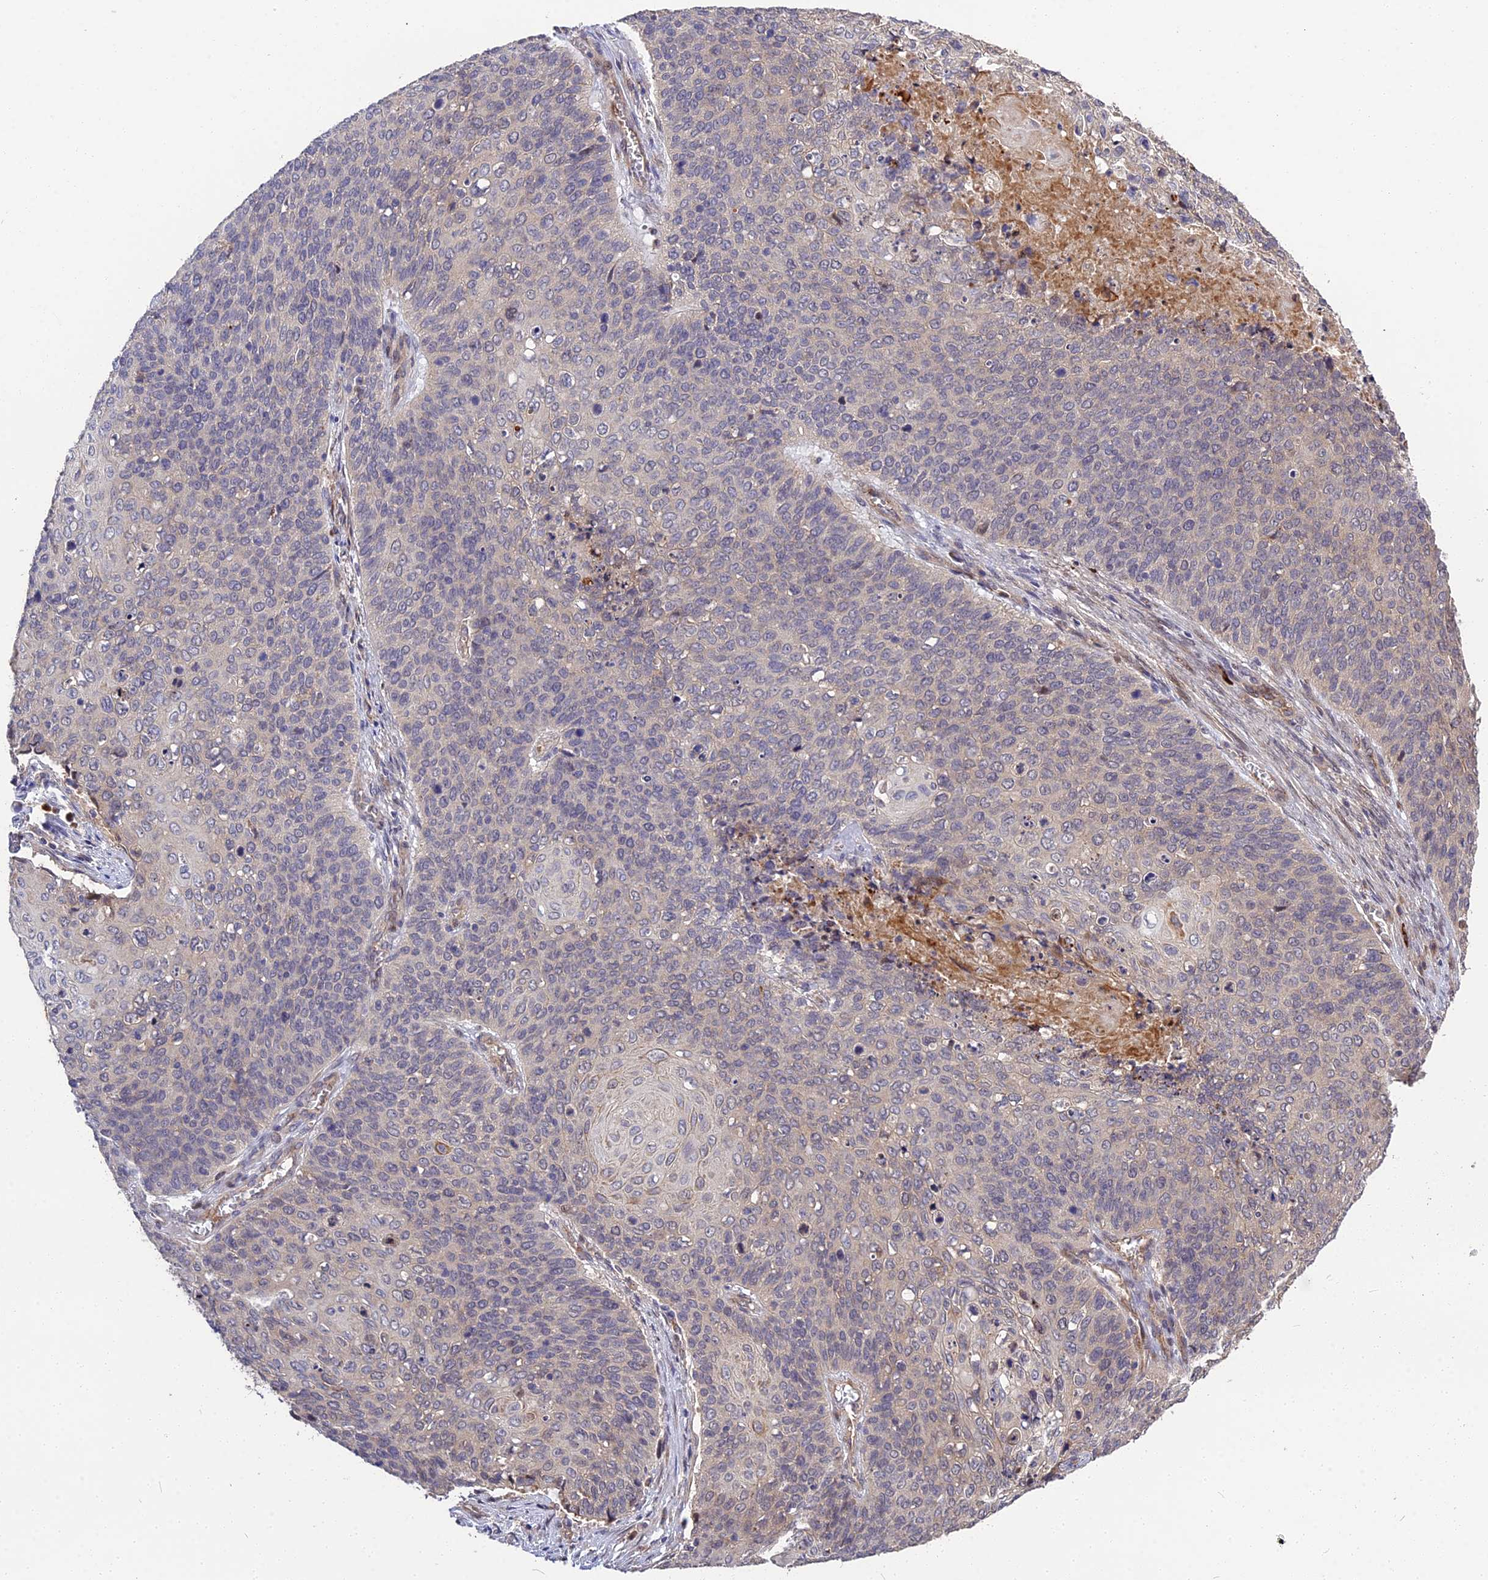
{"staining": {"intensity": "negative", "quantity": "none", "location": "none"}, "tissue": "cervical cancer", "cell_type": "Tumor cells", "image_type": "cancer", "snomed": [{"axis": "morphology", "description": "Squamous cell carcinoma, NOS"}, {"axis": "topography", "description": "Cervix"}], "caption": "Protein analysis of cervical cancer shows no significant staining in tumor cells. The staining was performed using DAB to visualize the protein expression in brown, while the nuclei were stained in blue with hematoxylin (Magnification: 20x).", "gene": "MFSD2A", "patient": {"sex": "female", "age": 39}}